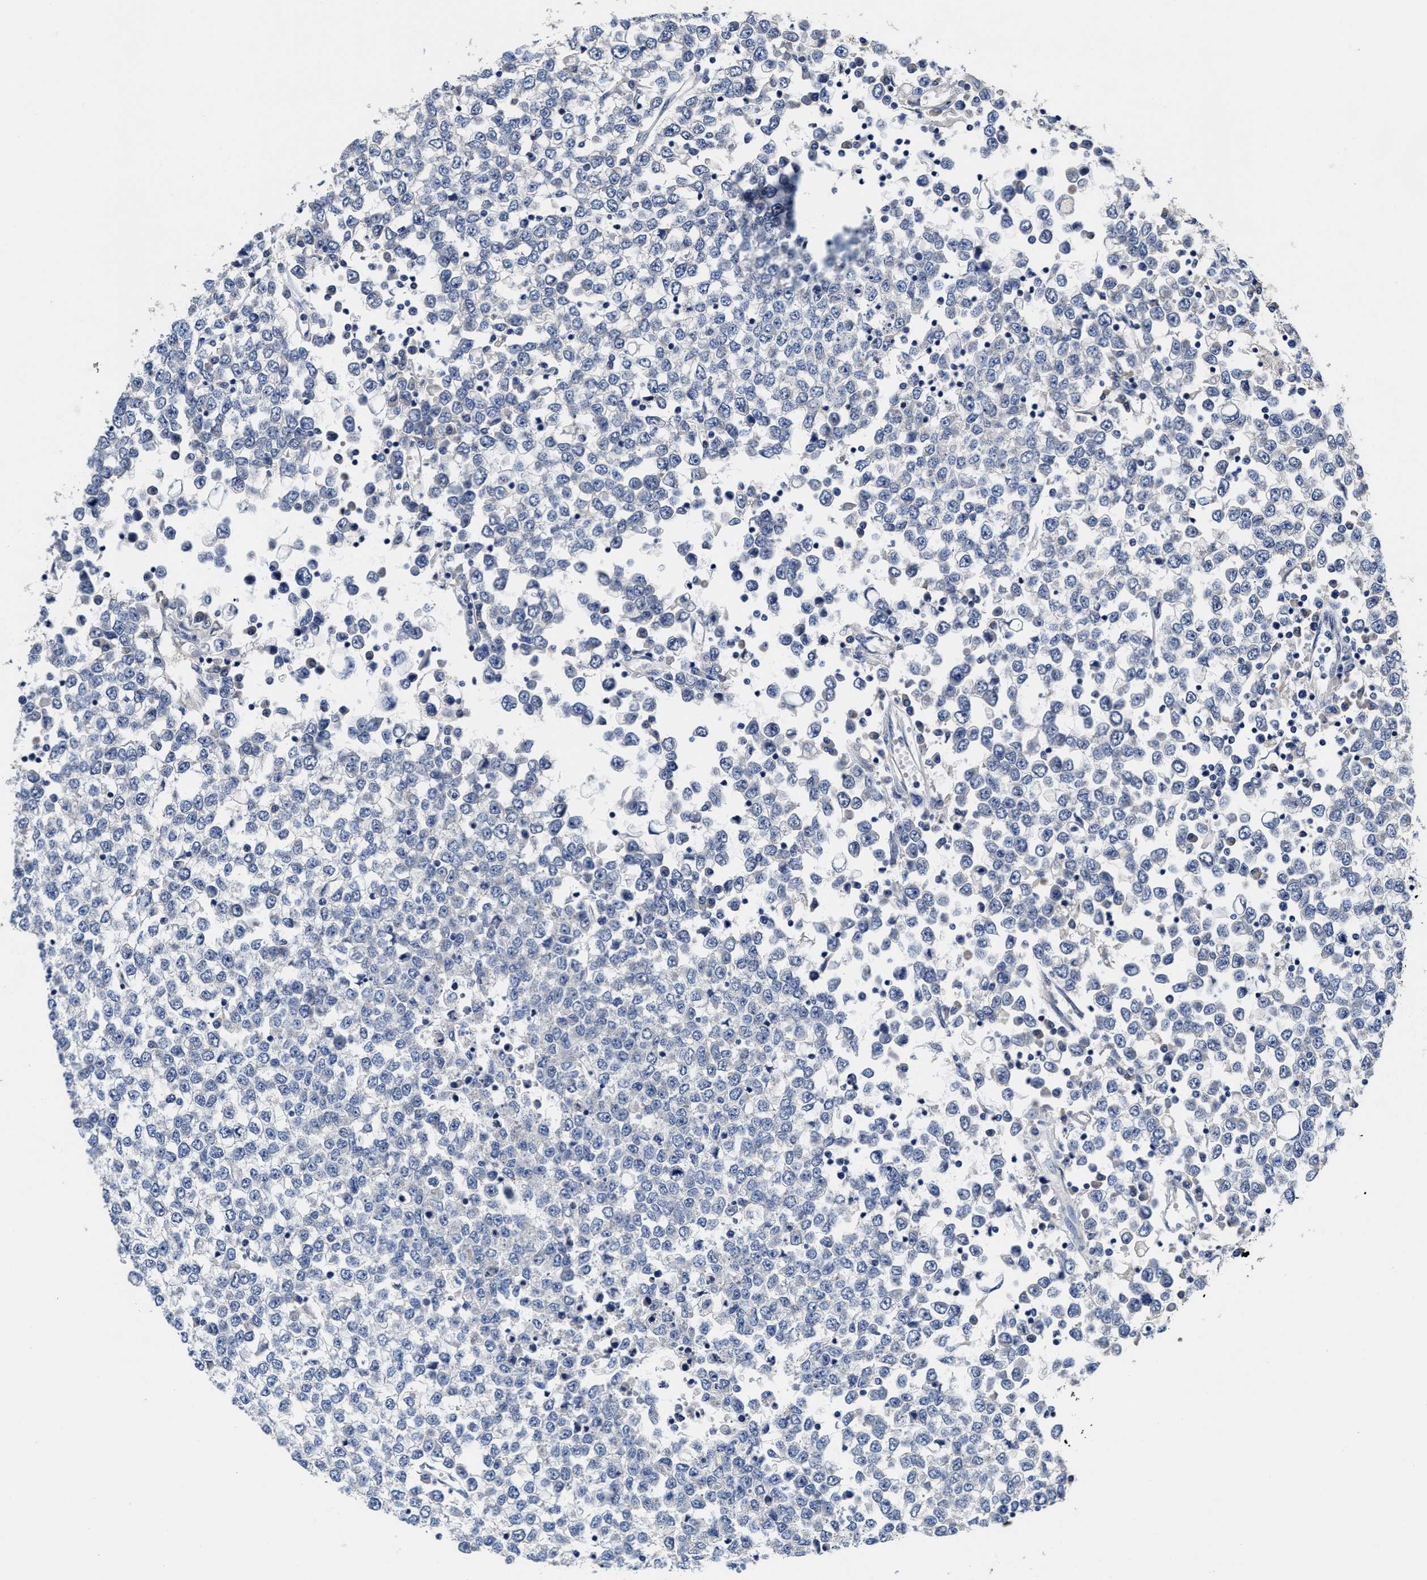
{"staining": {"intensity": "negative", "quantity": "none", "location": "none"}, "tissue": "testis cancer", "cell_type": "Tumor cells", "image_type": "cancer", "snomed": [{"axis": "morphology", "description": "Seminoma, NOS"}, {"axis": "topography", "description": "Testis"}], "caption": "The photomicrograph demonstrates no staining of tumor cells in seminoma (testis).", "gene": "TRAF6", "patient": {"sex": "male", "age": 65}}